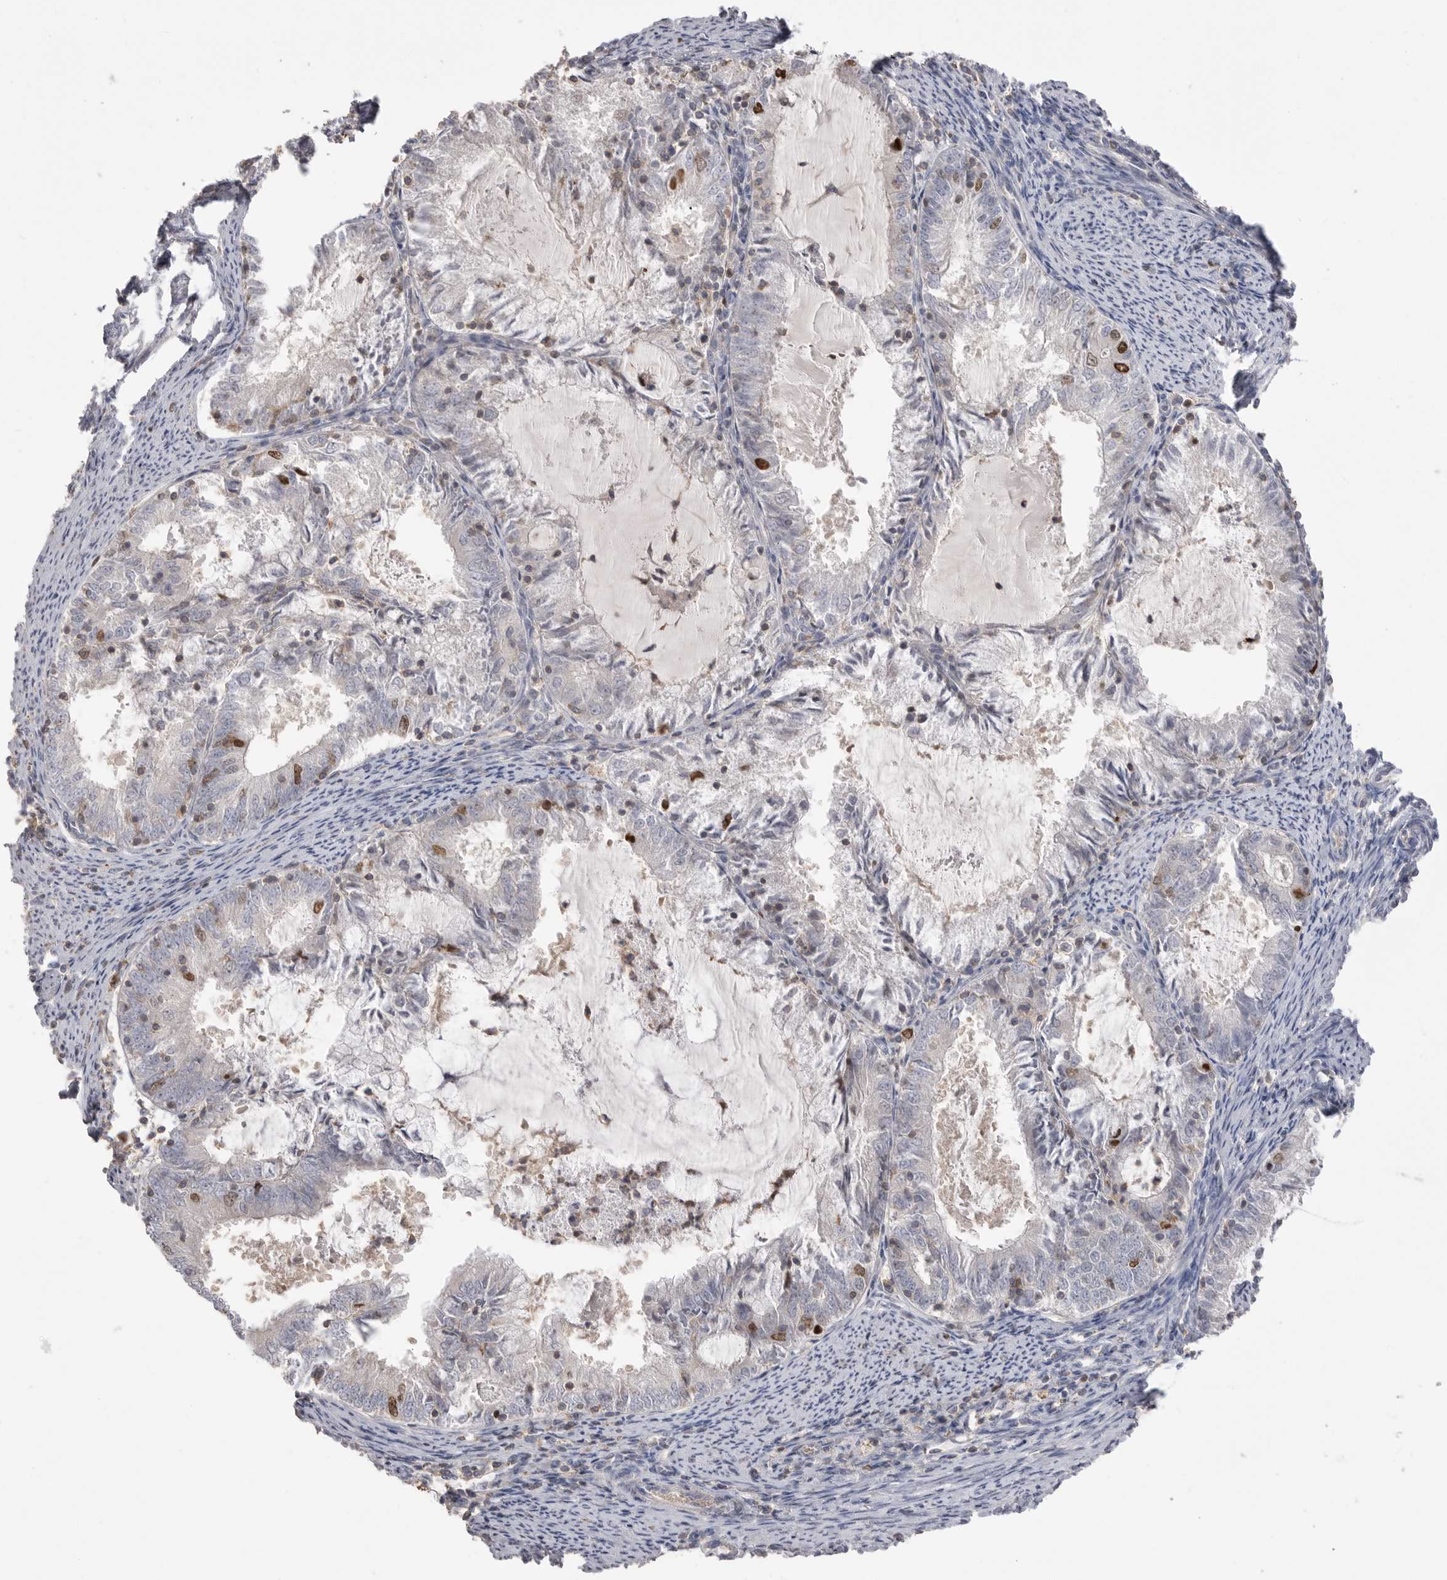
{"staining": {"intensity": "strong", "quantity": "<25%", "location": "nuclear"}, "tissue": "endometrial cancer", "cell_type": "Tumor cells", "image_type": "cancer", "snomed": [{"axis": "morphology", "description": "Adenocarcinoma, NOS"}, {"axis": "topography", "description": "Endometrium"}], "caption": "Immunohistochemical staining of human endometrial cancer reveals medium levels of strong nuclear protein expression in approximately <25% of tumor cells.", "gene": "TOP2A", "patient": {"sex": "female", "age": 57}}